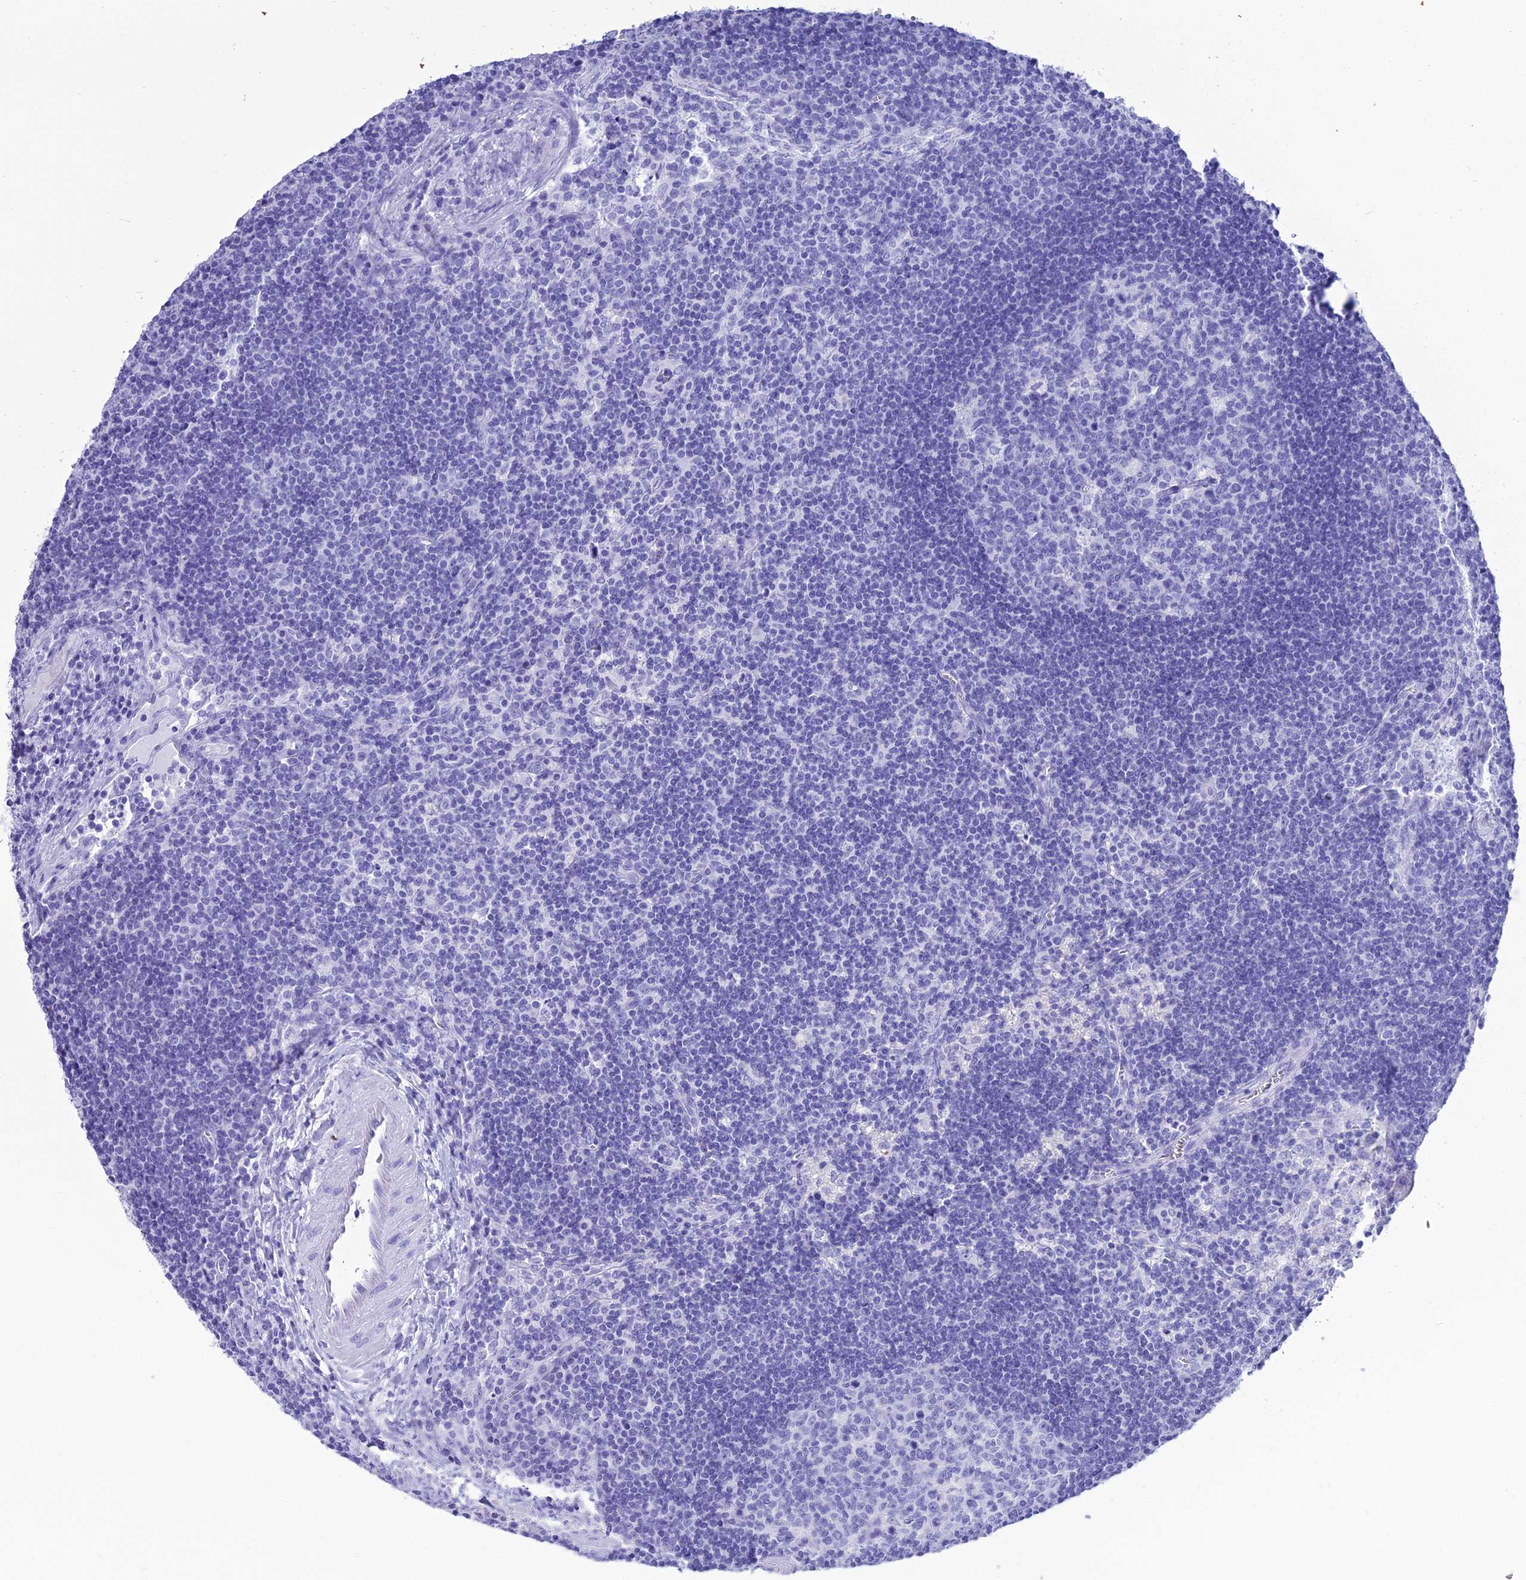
{"staining": {"intensity": "negative", "quantity": "none", "location": "none"}, "tissue": "lymph node", "cell_type": "Germinal center cells", "image_type": "normal", "snomed": [{"axis": "morphology", "description": "Normal tissue, NOS"}, {"axis": "topography", "description": "Lymph node"}], "caption": "Germinal center cells show no significant staining in benign lymph node. (Brightfield microscopy of DAB immunohistochemistry (IHC) at high magnification).", "gene": "PNMA5", "patient": {"sex": "male", "age": 58}}